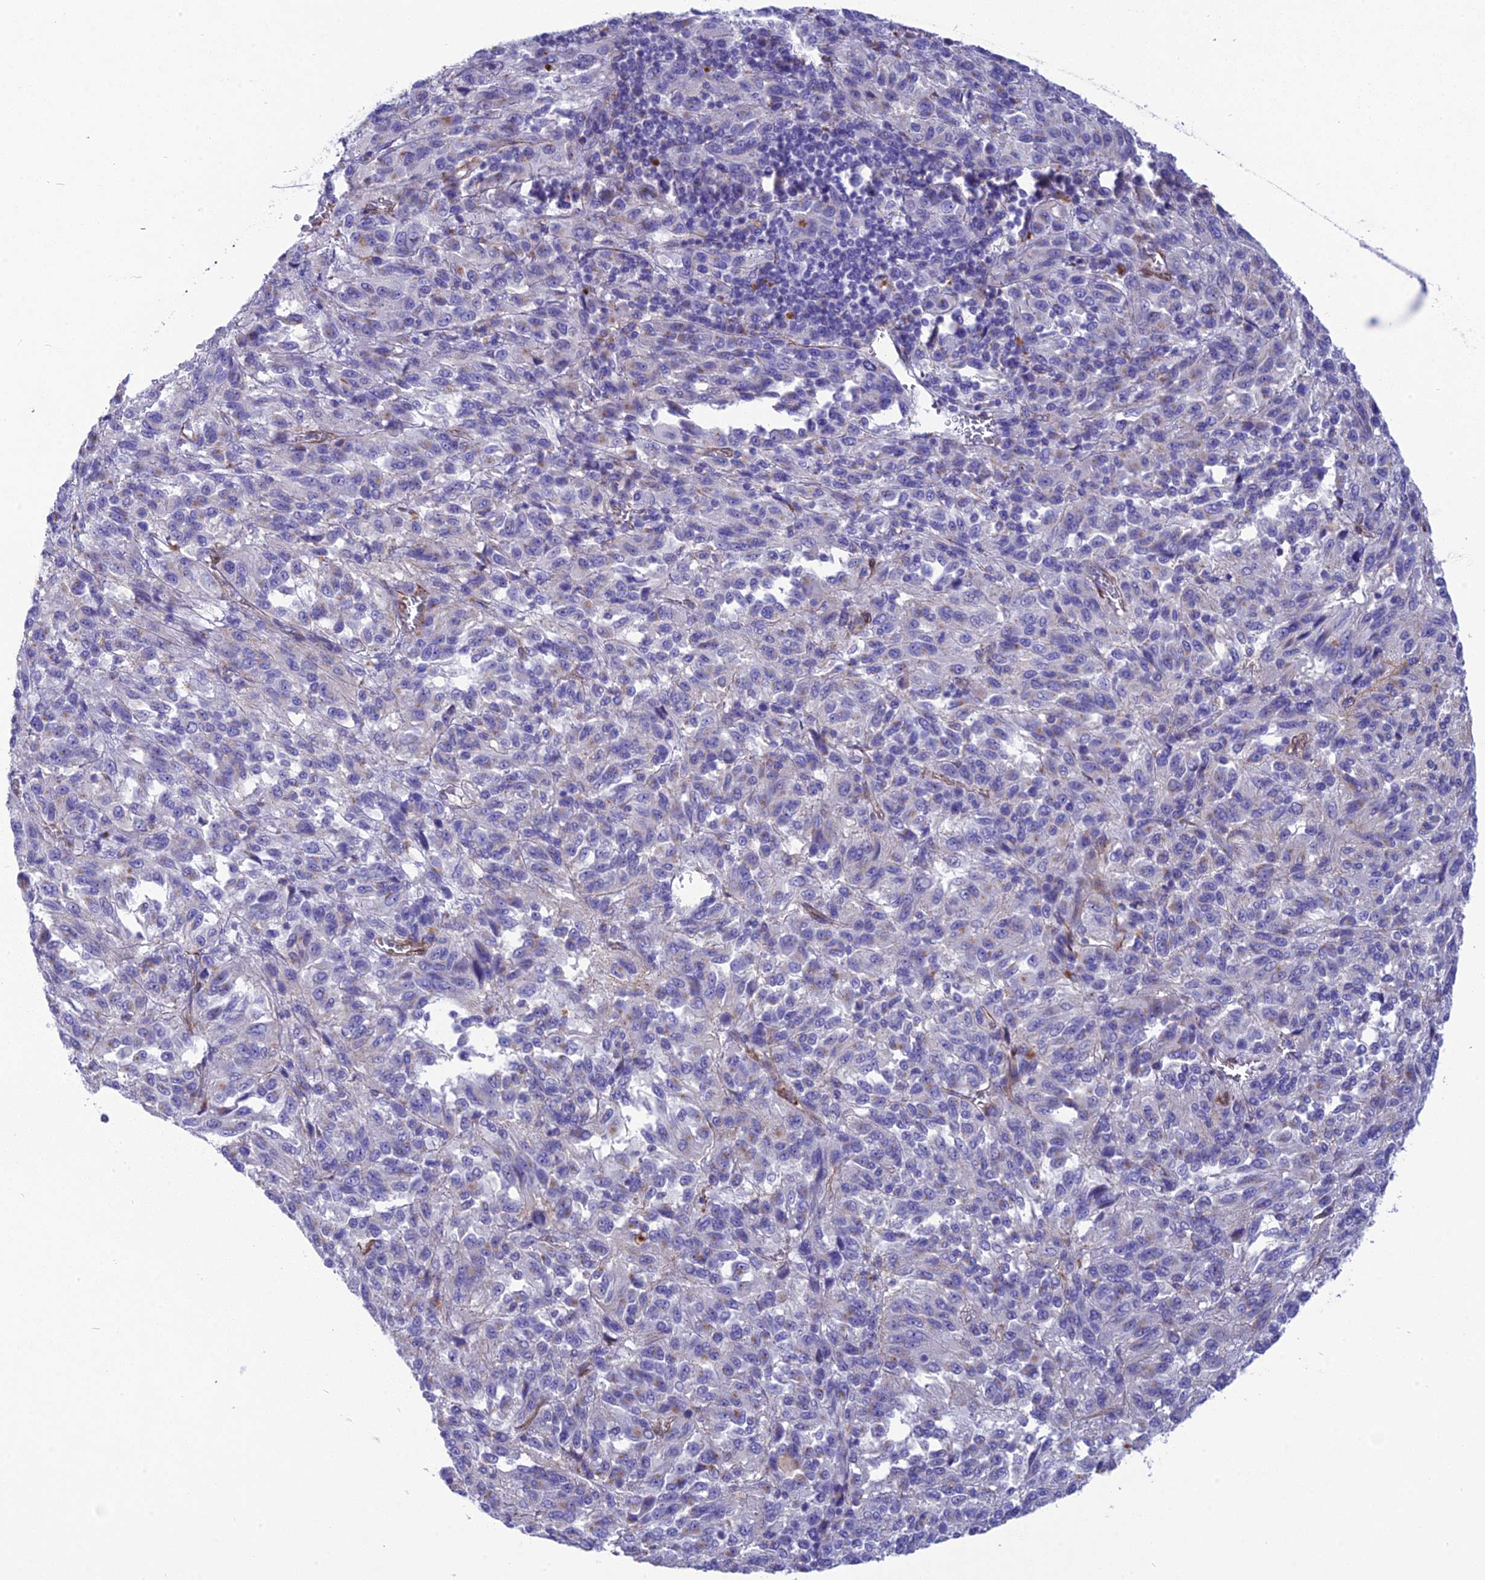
{"staining": {"intensity": "weak", "quantity": "<25%", "location": "cytoplasmic/membranous"}, "tissue": "melanoma", "cell_type": "Tumor cells", "image_type": "cancer", "snomed": [{"axis": "morphology", "description": "Malignant melanoma, Metastatic site"}, {"axis": "topography", "description": "Lung"}], "caption": "A histopathology image of melanoma stained for a protein displays no brown staining in tumor cells.", "gene": "TNS1", "patient": {"sex": "male", "age": 64}}